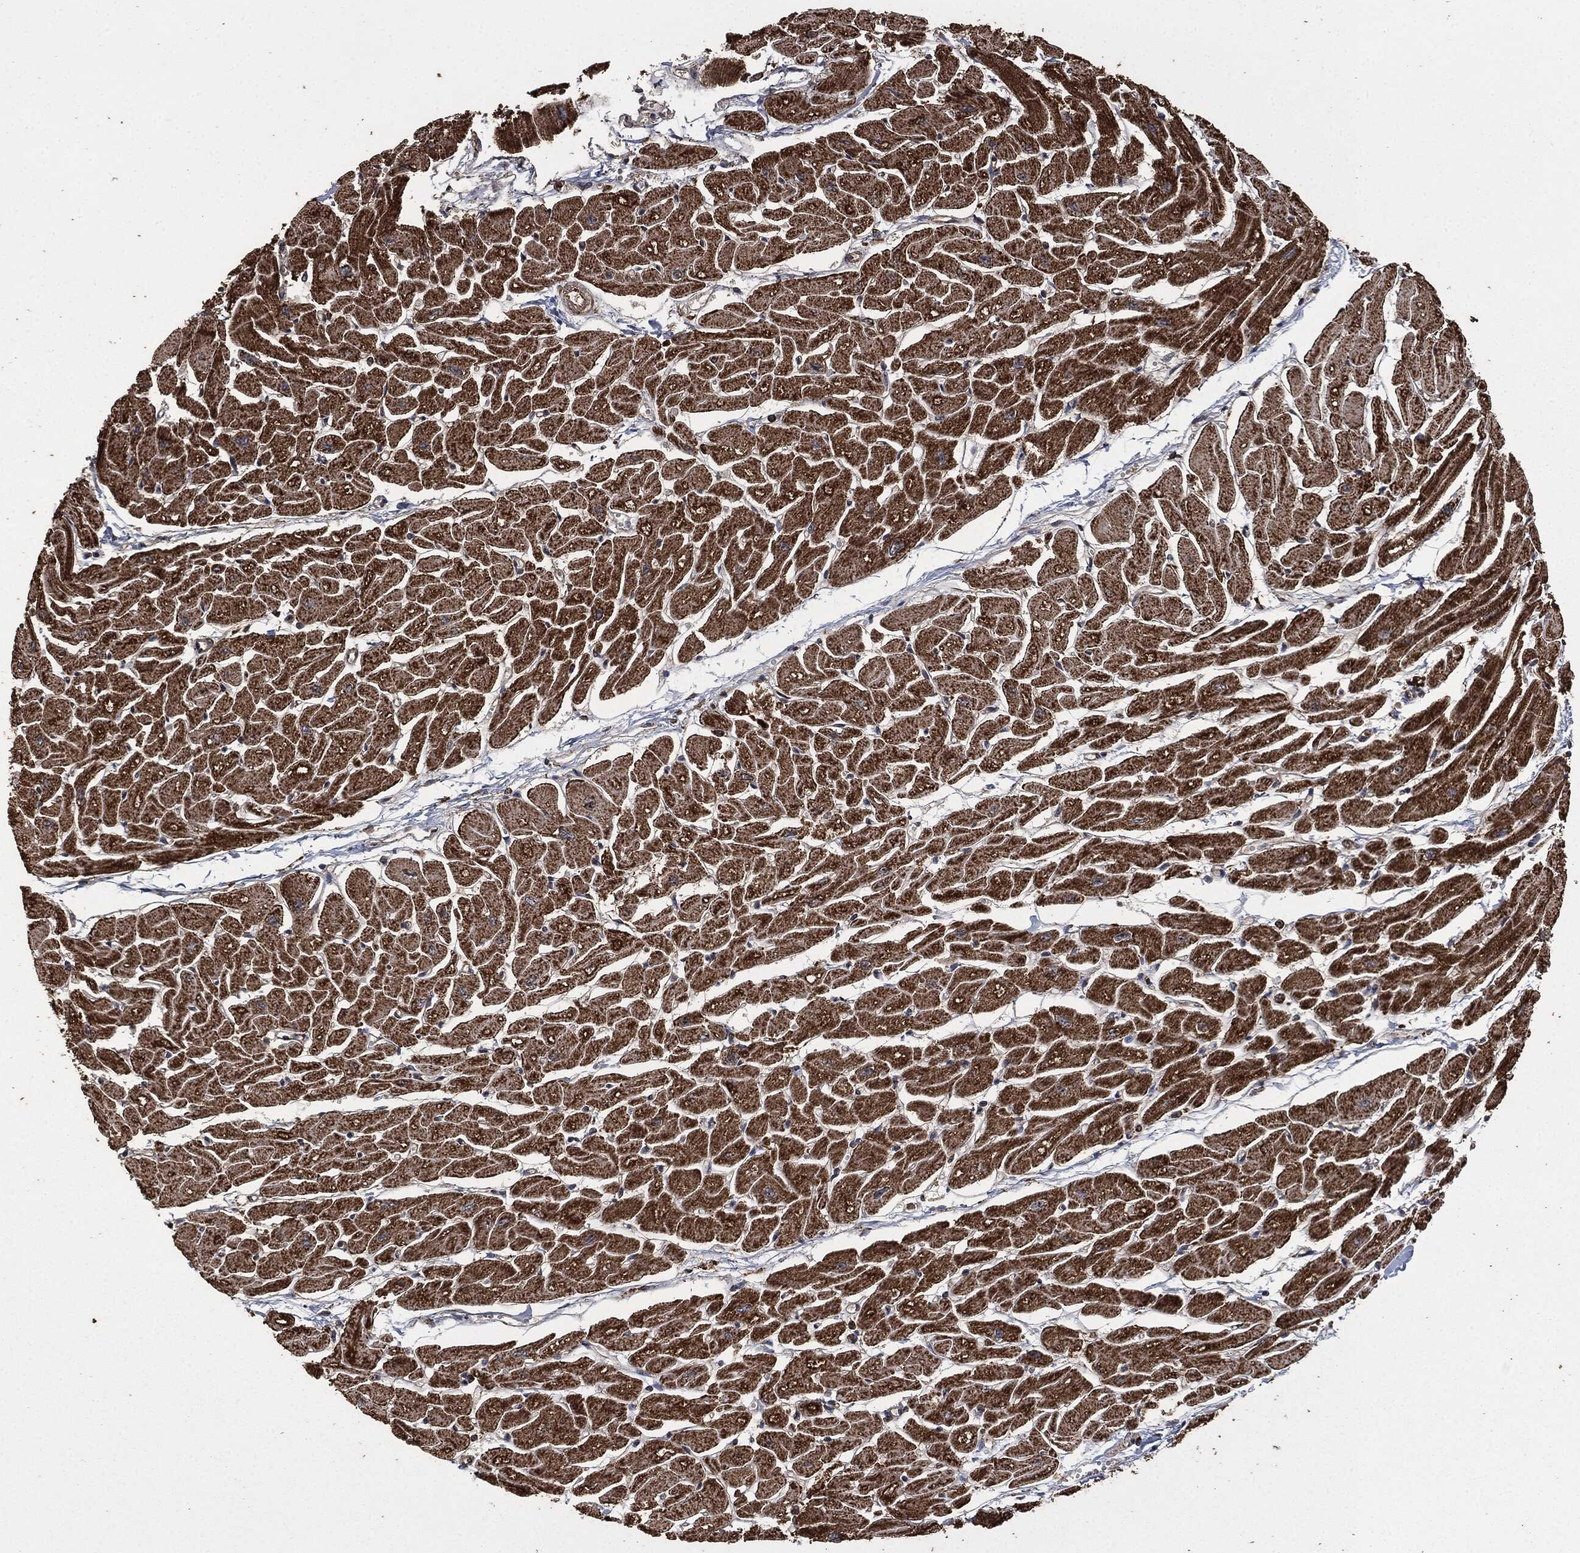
{"staining": {"intensity": "strong", "quantity": ">75%", "location": "cytoplasmic/membranous"}, "tissue": "heart muscle", "cell_type": "Cardiomyocytes", "image_type": "normal", "snomed": [{"axis": "morphology", "description": "Normal tissue, NOS"}, {"axis": "topography", "description": "Heart"}], "caption": "An image of human heart muscle stained for a protein displays strong cytoplasmic/membranous brown staining in cardiomyocytes. Immunohistochemistry (ihc) stains the protein in brown and the nuclei are stained blue.", "gene": "LIG3", "patient": {"sex": "male", "age": 57}}